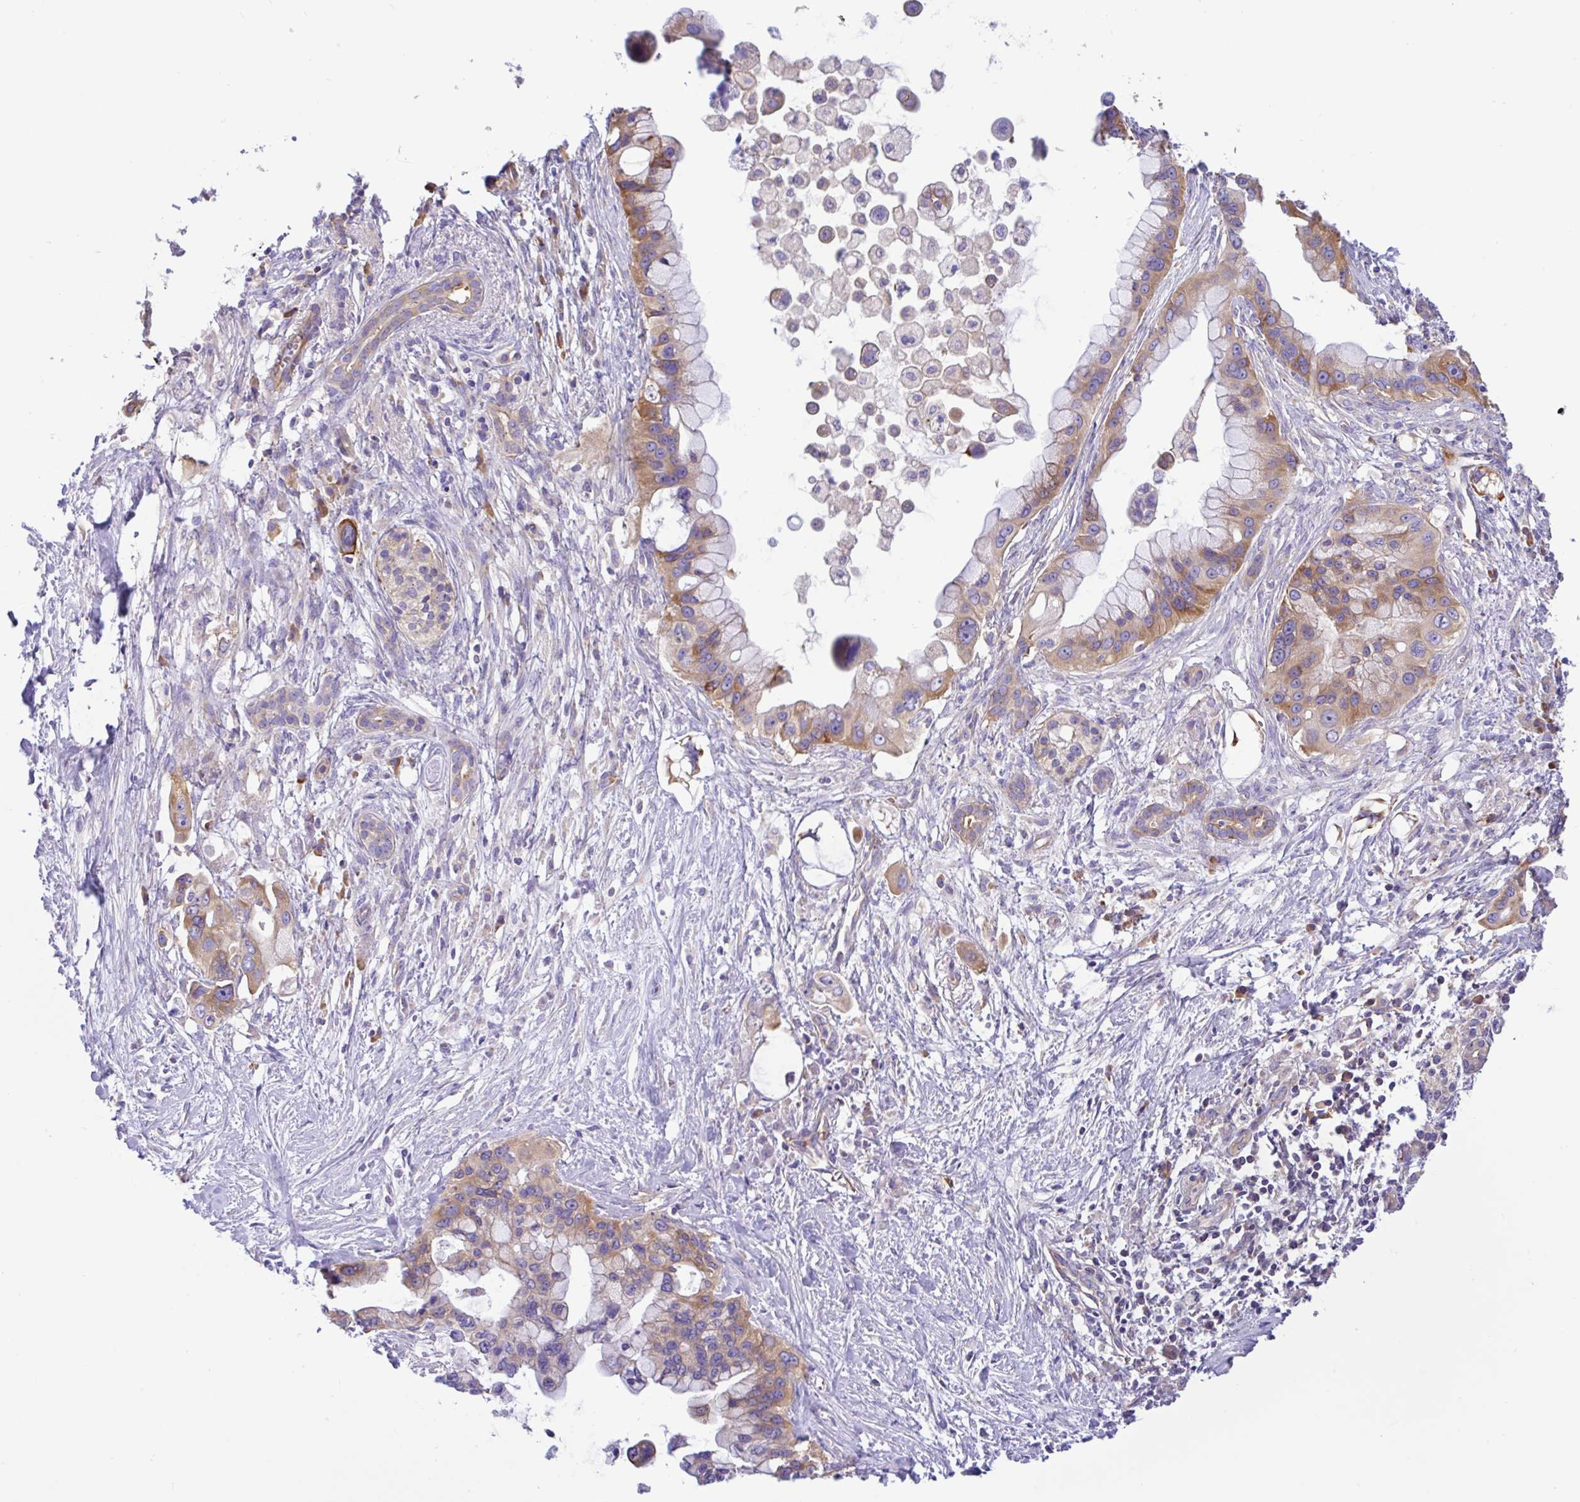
{"staining": {"intensity": "moderate", "quantity": ">75%", "location": "cytoplasmic/membranous"}, "tissue": "pancreatic cancer", "cell_type": "Tumor cells", "image_type": "cancer", "snomed": [{"axis": "morphology", "description": "Adenocarcinoma, NOS"}, {"axis": "topography", "description": "Pancreas"}], "caption": "Human adenocarcinoma (pancreatic) stained with a protein marker demonstrates moderate staining in tumor cells.", "gene": "GFPT2", "patient": {"sex": "female", "age": 83}}